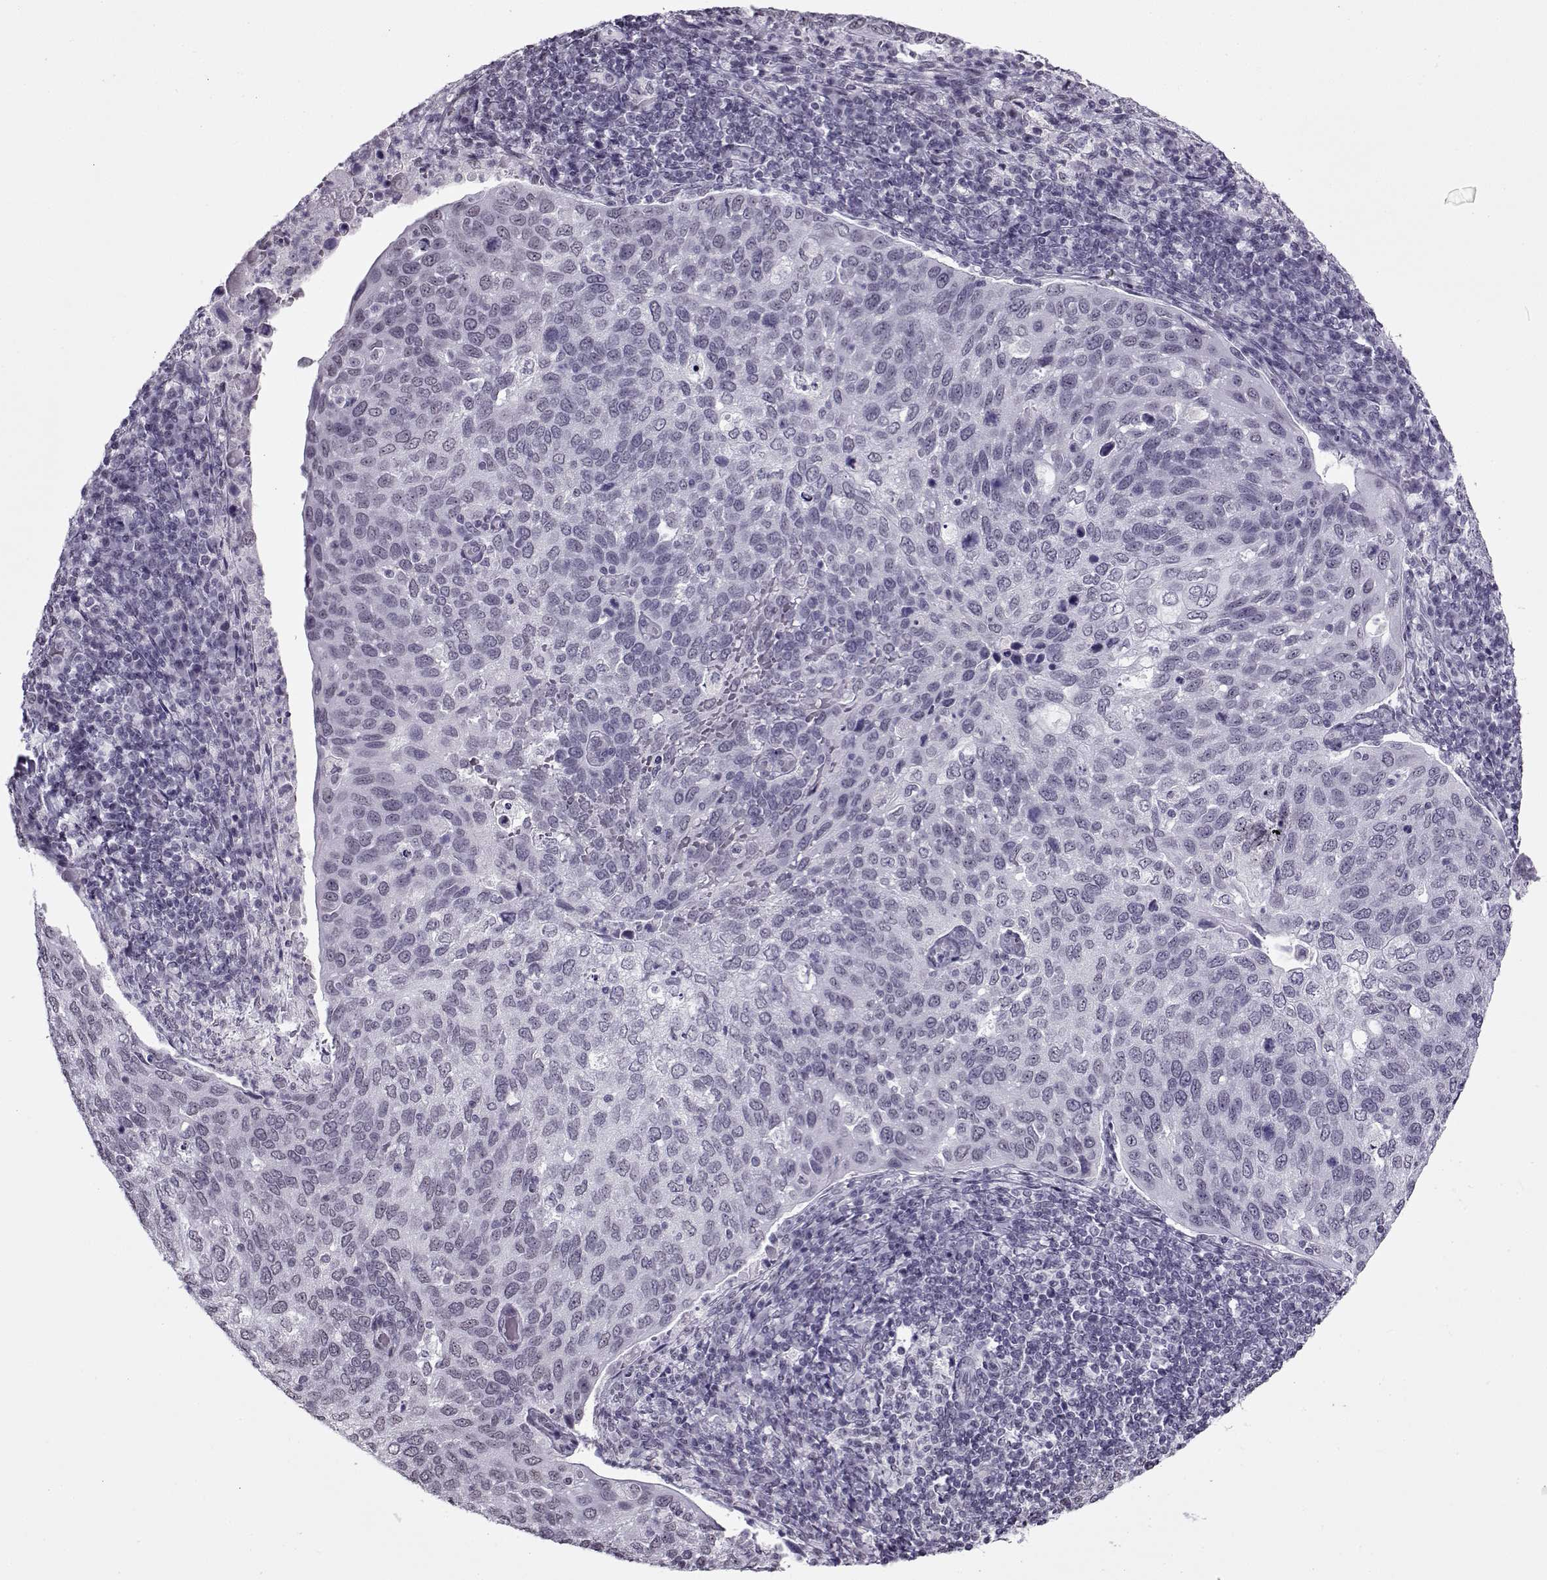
{"staining": {"intensity": "negative", "quantity": "none", "location": "none"}, "tissue": "cervical cancer", "cell_type": "Tumor cells", "image_type": "cancer", "snomed": [{"axis": "morphology", "description": "Squamous cell carcinoma, NOS"}, {"axis": "topography", "description": "Cervix"}], "caption": "Immunohistochemistry (IHC) of human squamous cell carcinoma (cervical) reveals no positivity in tumor cells. The staining was performed using DAB to visualize the protein expression in brown, while the nuclei were stained in blue with hematoxylin (Magnification: 20x).", "gene": "PRMT8", "patient": {"sex": "female", "age": 54}}